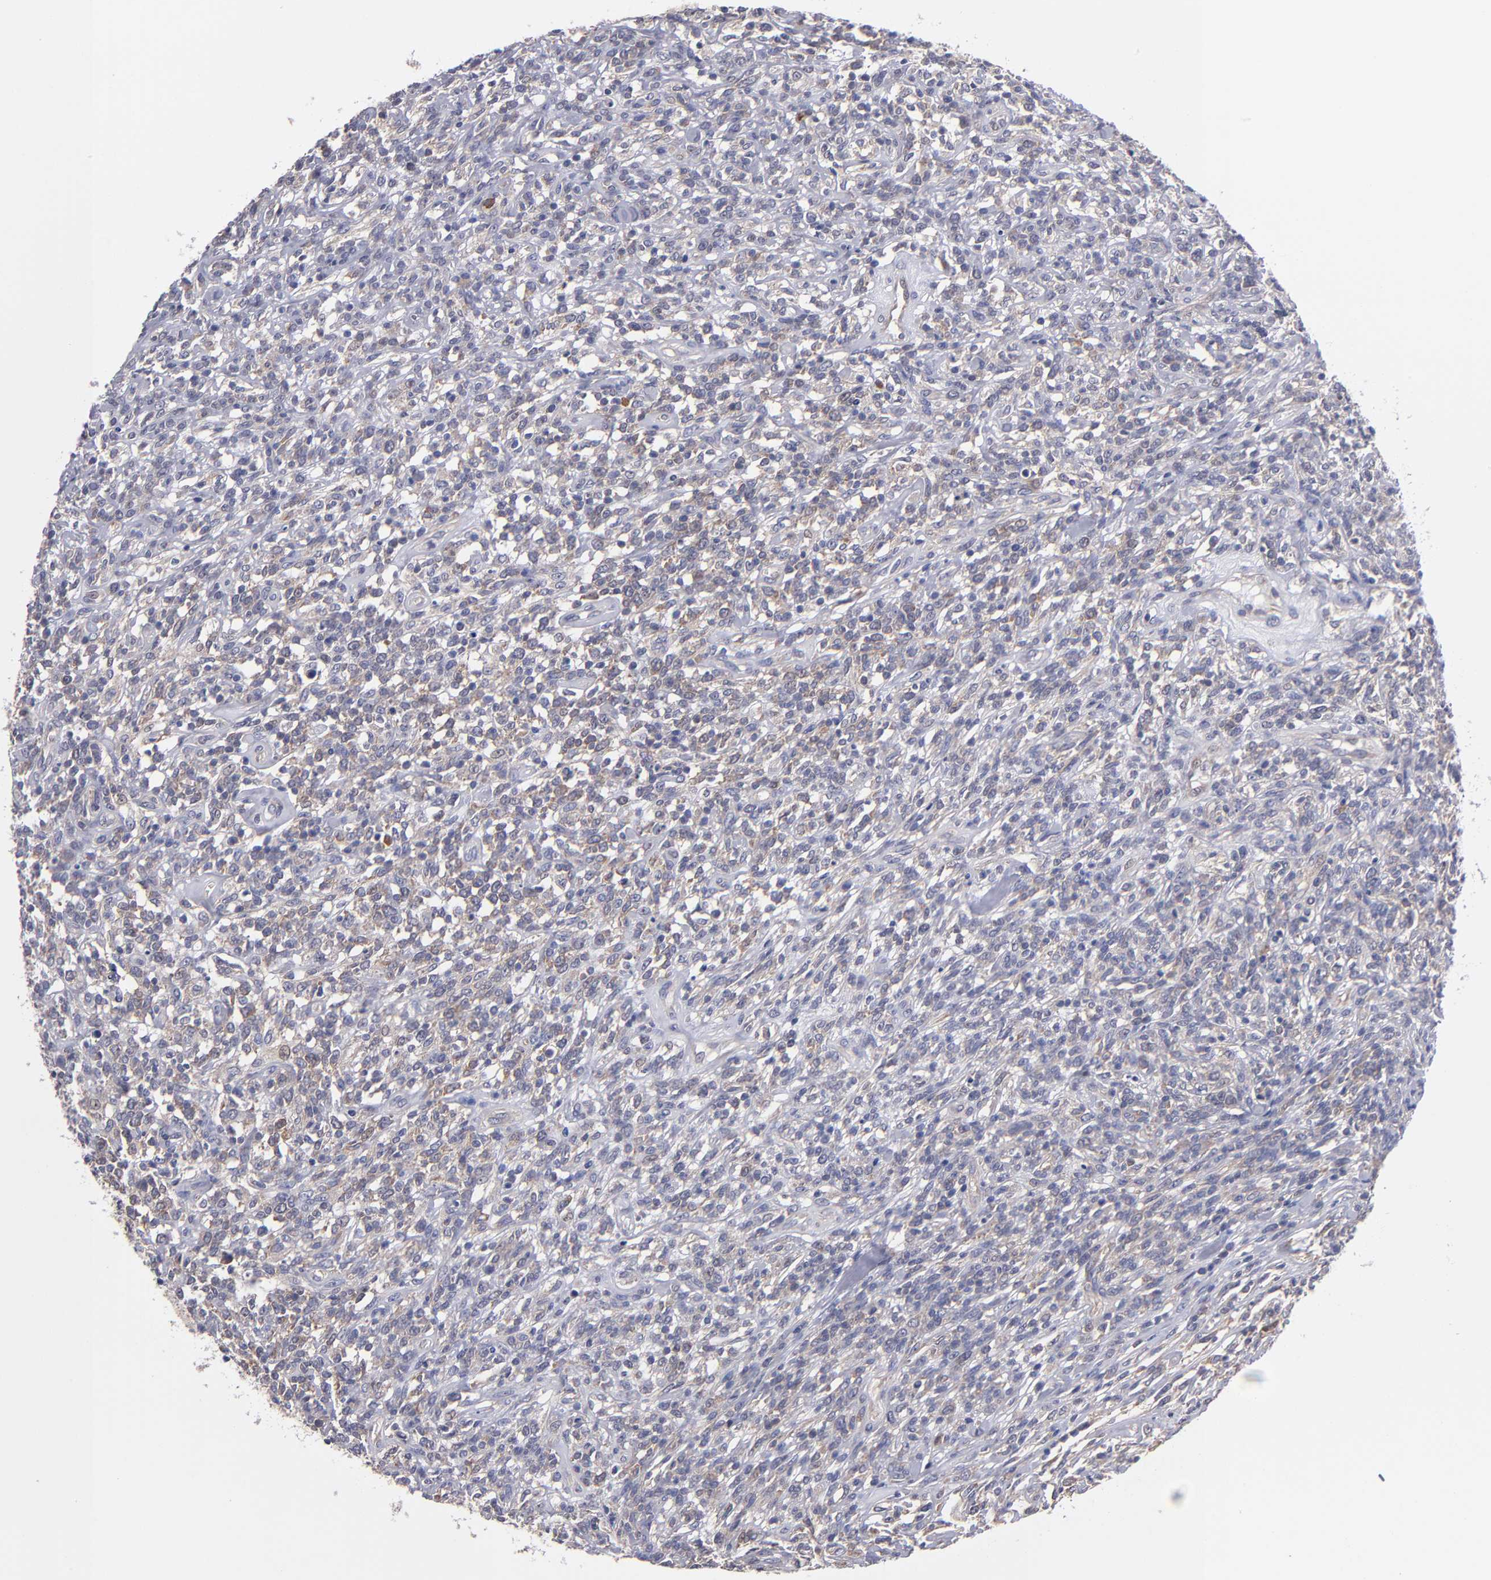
{"staining": {"intensity": "weak", "quantity": "25%-75%", "location": "cytoplasmic/membranous"}, "tissue": "lymphoma", "cell_type": "Tumor cells", "image_type": "cancer", "snomed": [{"axis": "morphology", "description": "Malignant lymphoma, non-Hodgkin's type, High grade"}, {"axis": "topography", "description": "Lymph node"}], "caption": "Immunohistochemistry (DAB (3,3'-diaminobenzidine)) staining of human lymphoma demonstrates weak cytoplasmic/membranous protein positivity in about 25%-75% of tumor cells.", "gene": "EIF3L", "patient": {"sex": "female", "age": 73}}